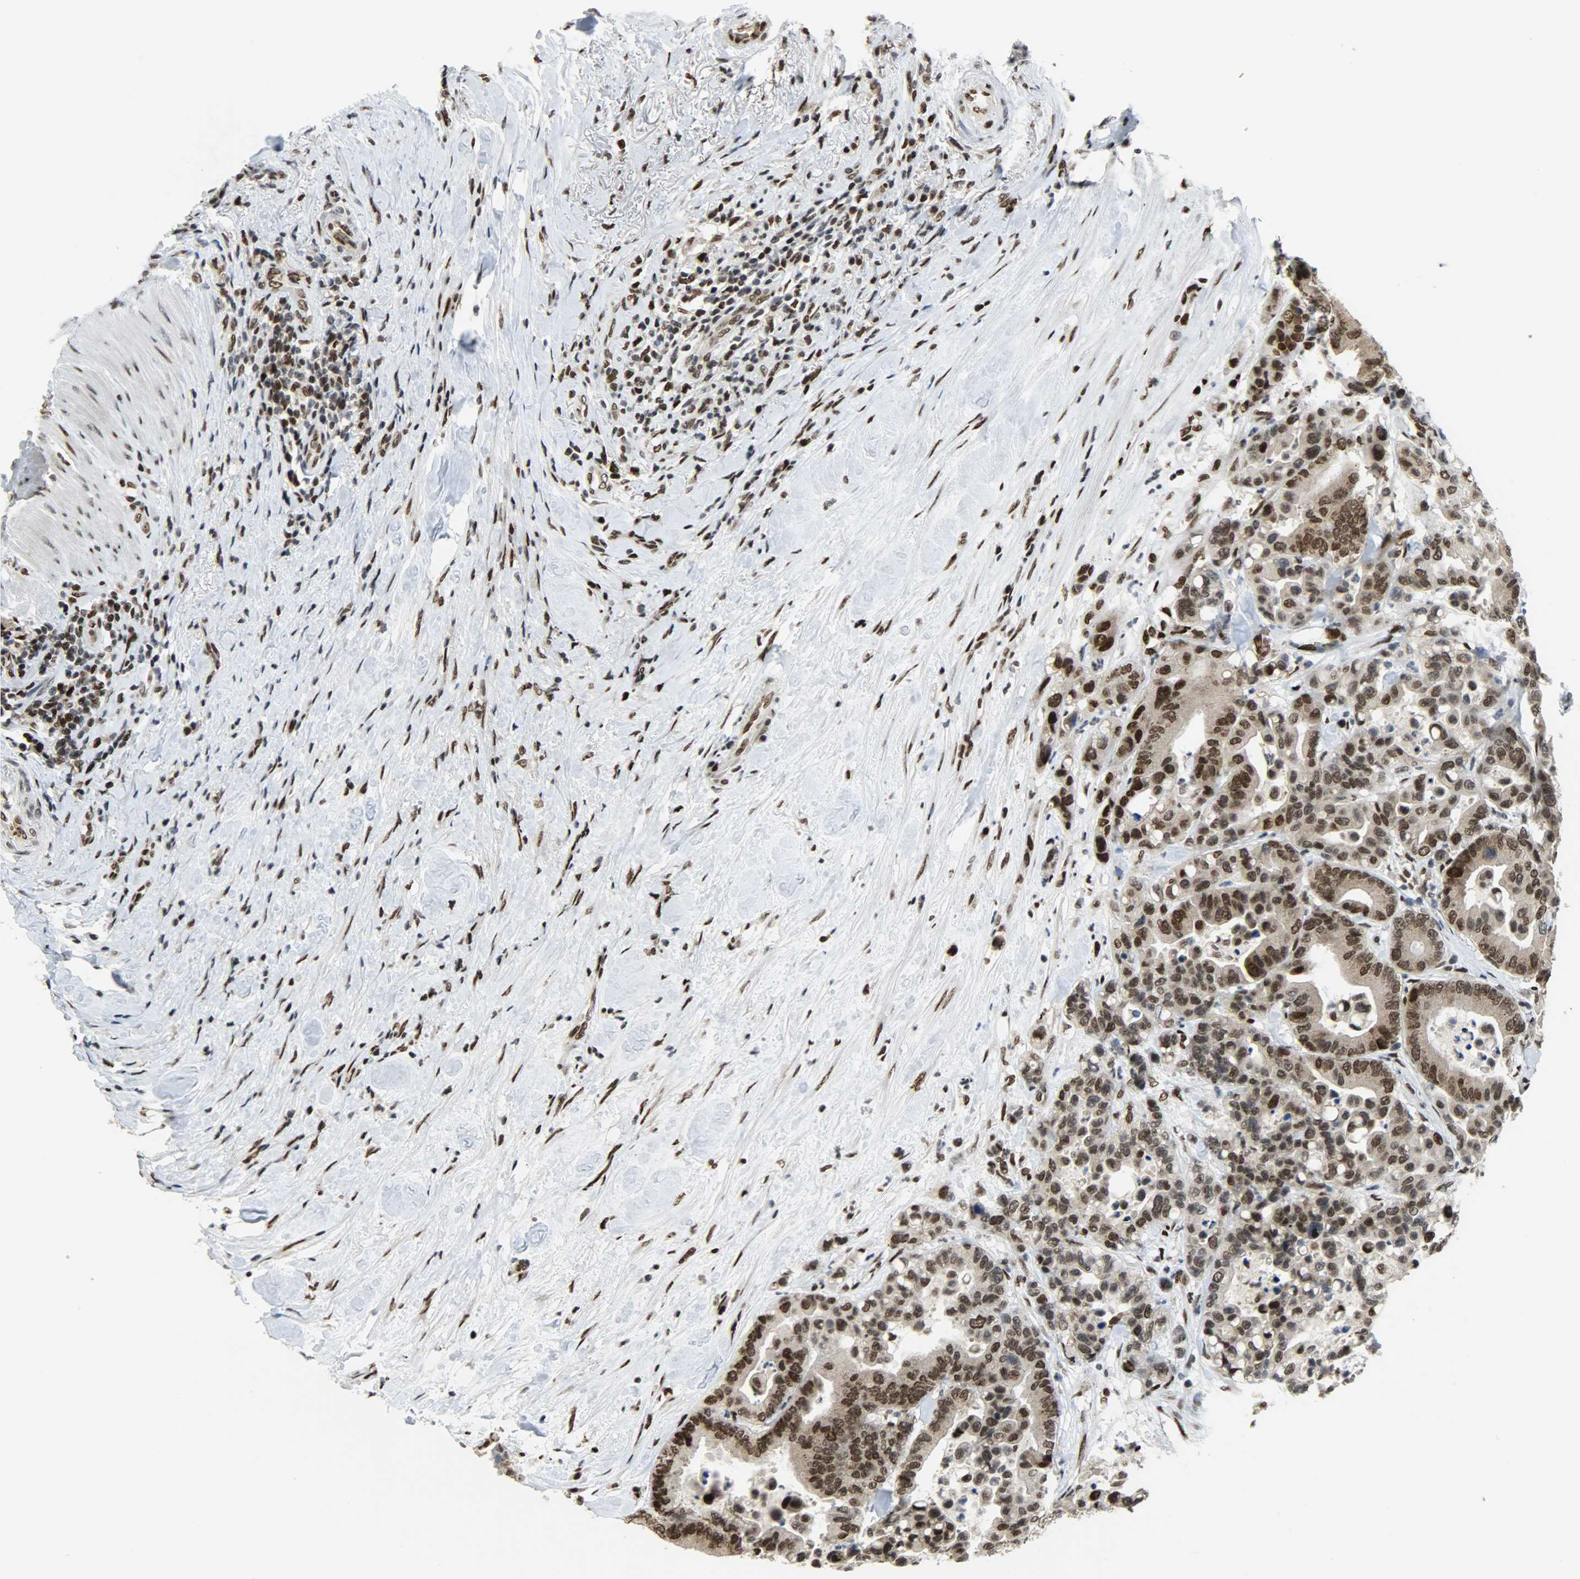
{"staining": {"intensity": "strong", "quantity": ">75%", "location": "cytoplasmic/membranous,nuclear"}, "tissue": "colorectal cancer", "cell_type": "Tumor cells", "image_type": "cancer", "snomed": [{"axis": "morphology", "description": "Adenocarcinoma, NOS"}, {"axis": "topography", "description": "Colon"}], "caption": "Immunohistochemical staining of human colorectal cancer (adenocarcinoma) reveals high levels of strong cytoplasmic/membranous and nuclear staining in about >75% of tumor cells.", "gene": "SNAI1", "patient": {"sex": "male", "age": 82}}